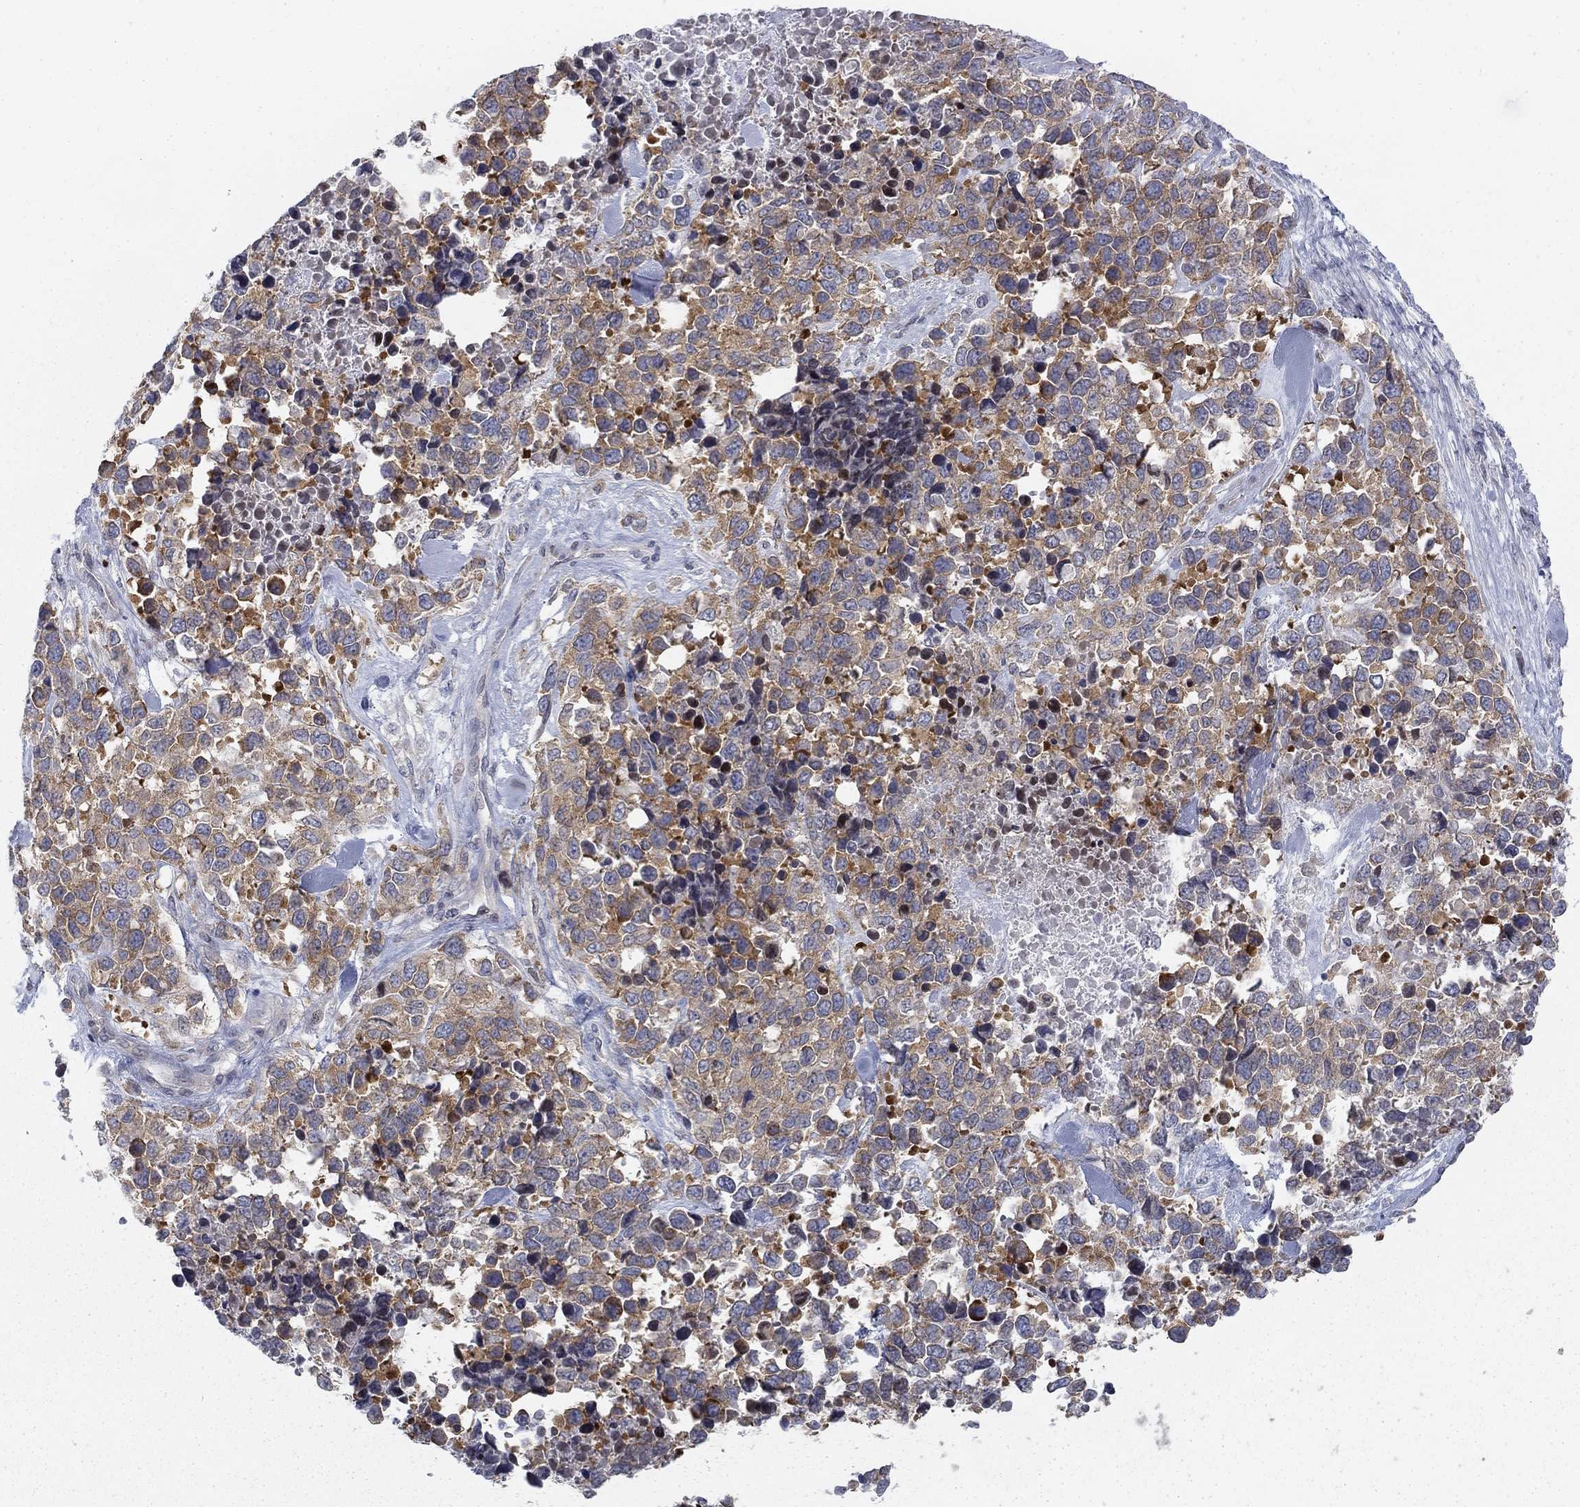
{"staining": {"intensity": "moderate", "quantity": "25%-75%", "location": "cytoplasmic/membranous"}, "tissue": "melanoma", "cell_type": "Tumor cells", "image_type": "cancer", "snomed": [{"axis": "morphology", "description": "Malignant melanoma, Metastatic site"}, {"axis": "topography", "description": "Skin"}], "caption": "This is an image of immunohistochemistry staining of malignant melanoma (metastatic site), which shows moderate expression in the cytoplasmic/membranous of tumor cells.", "gene": "ATP1A3", "patient": {"sex": "male", "age": 84}}